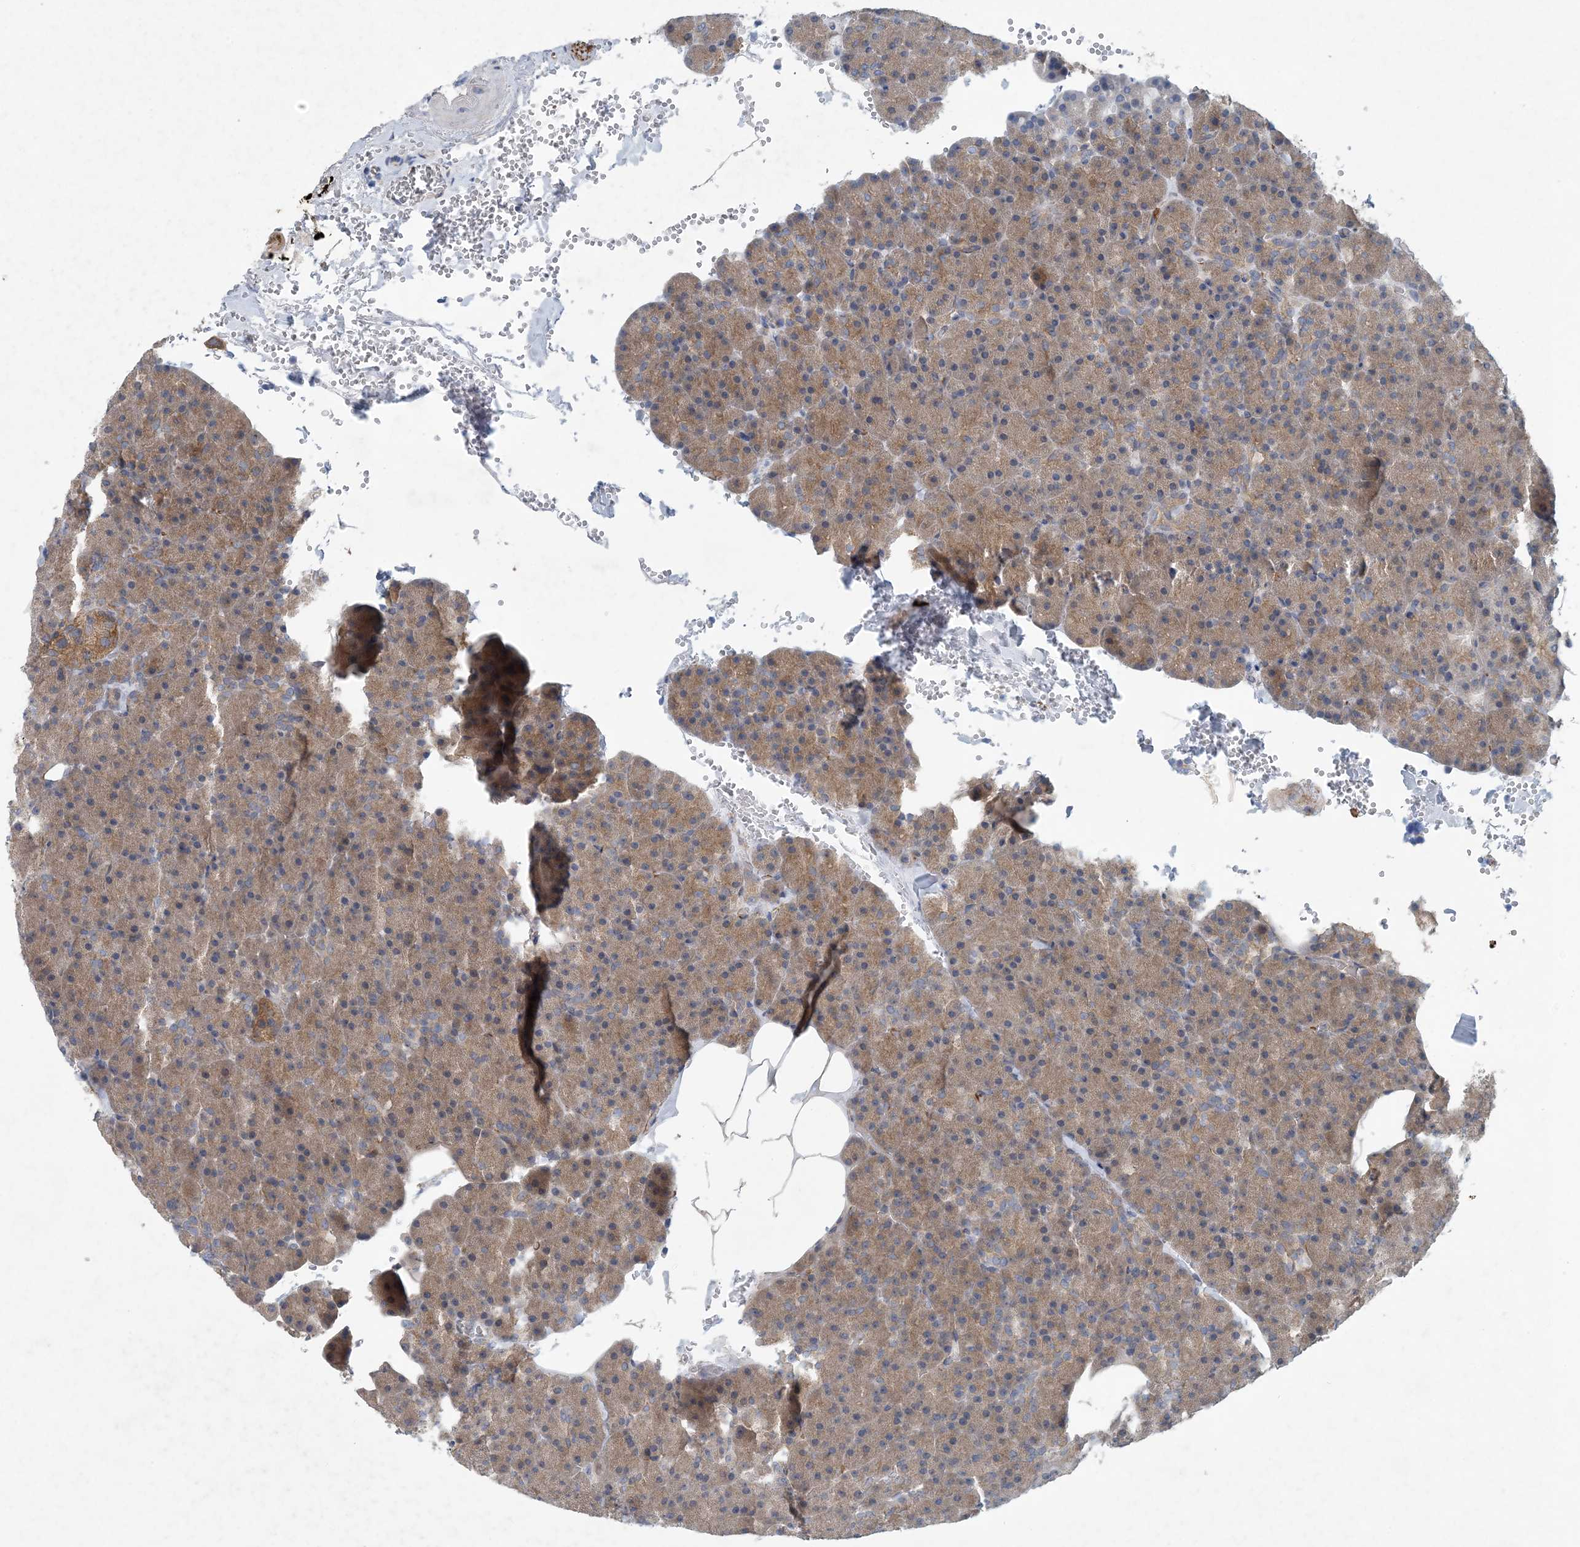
{"staining": {"intensity": "moderate", "quantity": "25%-75%", "location": "cytoplasmic/membranous"}, "tissue": "pancreas", "cell_type": "Exocrine glandular cells", "image_type": "normal", "snomed": [{"axis": "morphology", "description": "Normal tissue, NOS"}, {"axis": "morphology", "description": "Carcinoid, malignant, NOS"}, {"axis": "topography", "description": "Pancreas"}], "caption": "The image demonstrates immunohistochemical staining of unremarkable pancreas. There is moderate cytoplasmic/membranous staining is seen in approximately 25%-75% of exocrine glandular cells.", "gene": "HIKESHI", "patient": {"sex": "female", "age": 35}}